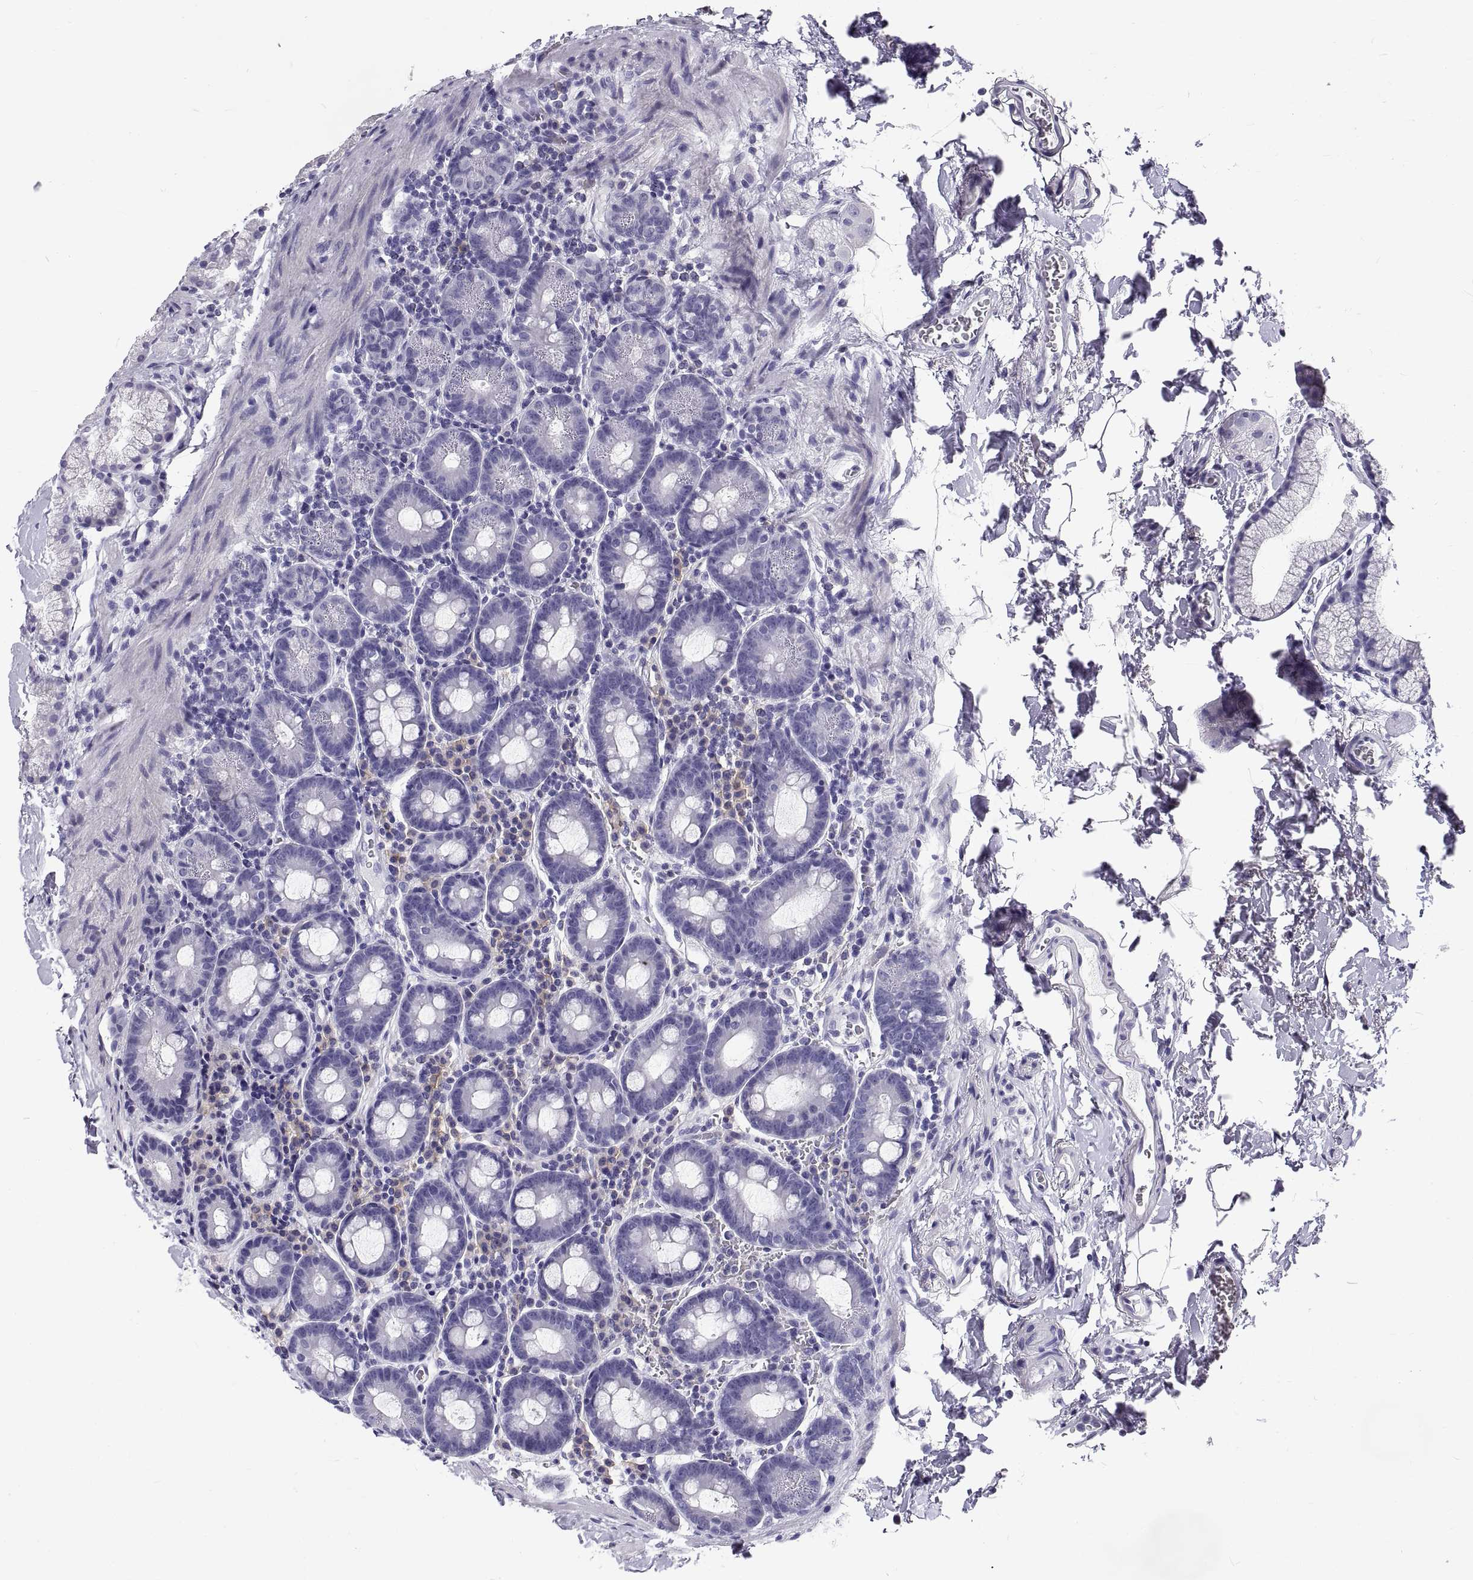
{"staining": {"intensity": "negative", "quantity": "none", "location": "none"}, "tissue": "duodenum", "cell_type": "Glandular cells", "image_type": "normal", "snomed": [{"axis": "morphology", "description": "Normal tissue, NOS"}, {"axis": "topography", "description": "Duodenum"}], "caption": "An IHC micrograph of unremarkable duodenum is shown. There is no staining in glandular cells of duodenum. Brightfield microscopy of IHC stained with DAB (brown) and hematoxylin (blue), captured at high magnification.", "gene": "GNG12", "patient": {"sex": "male", "age": 59}}